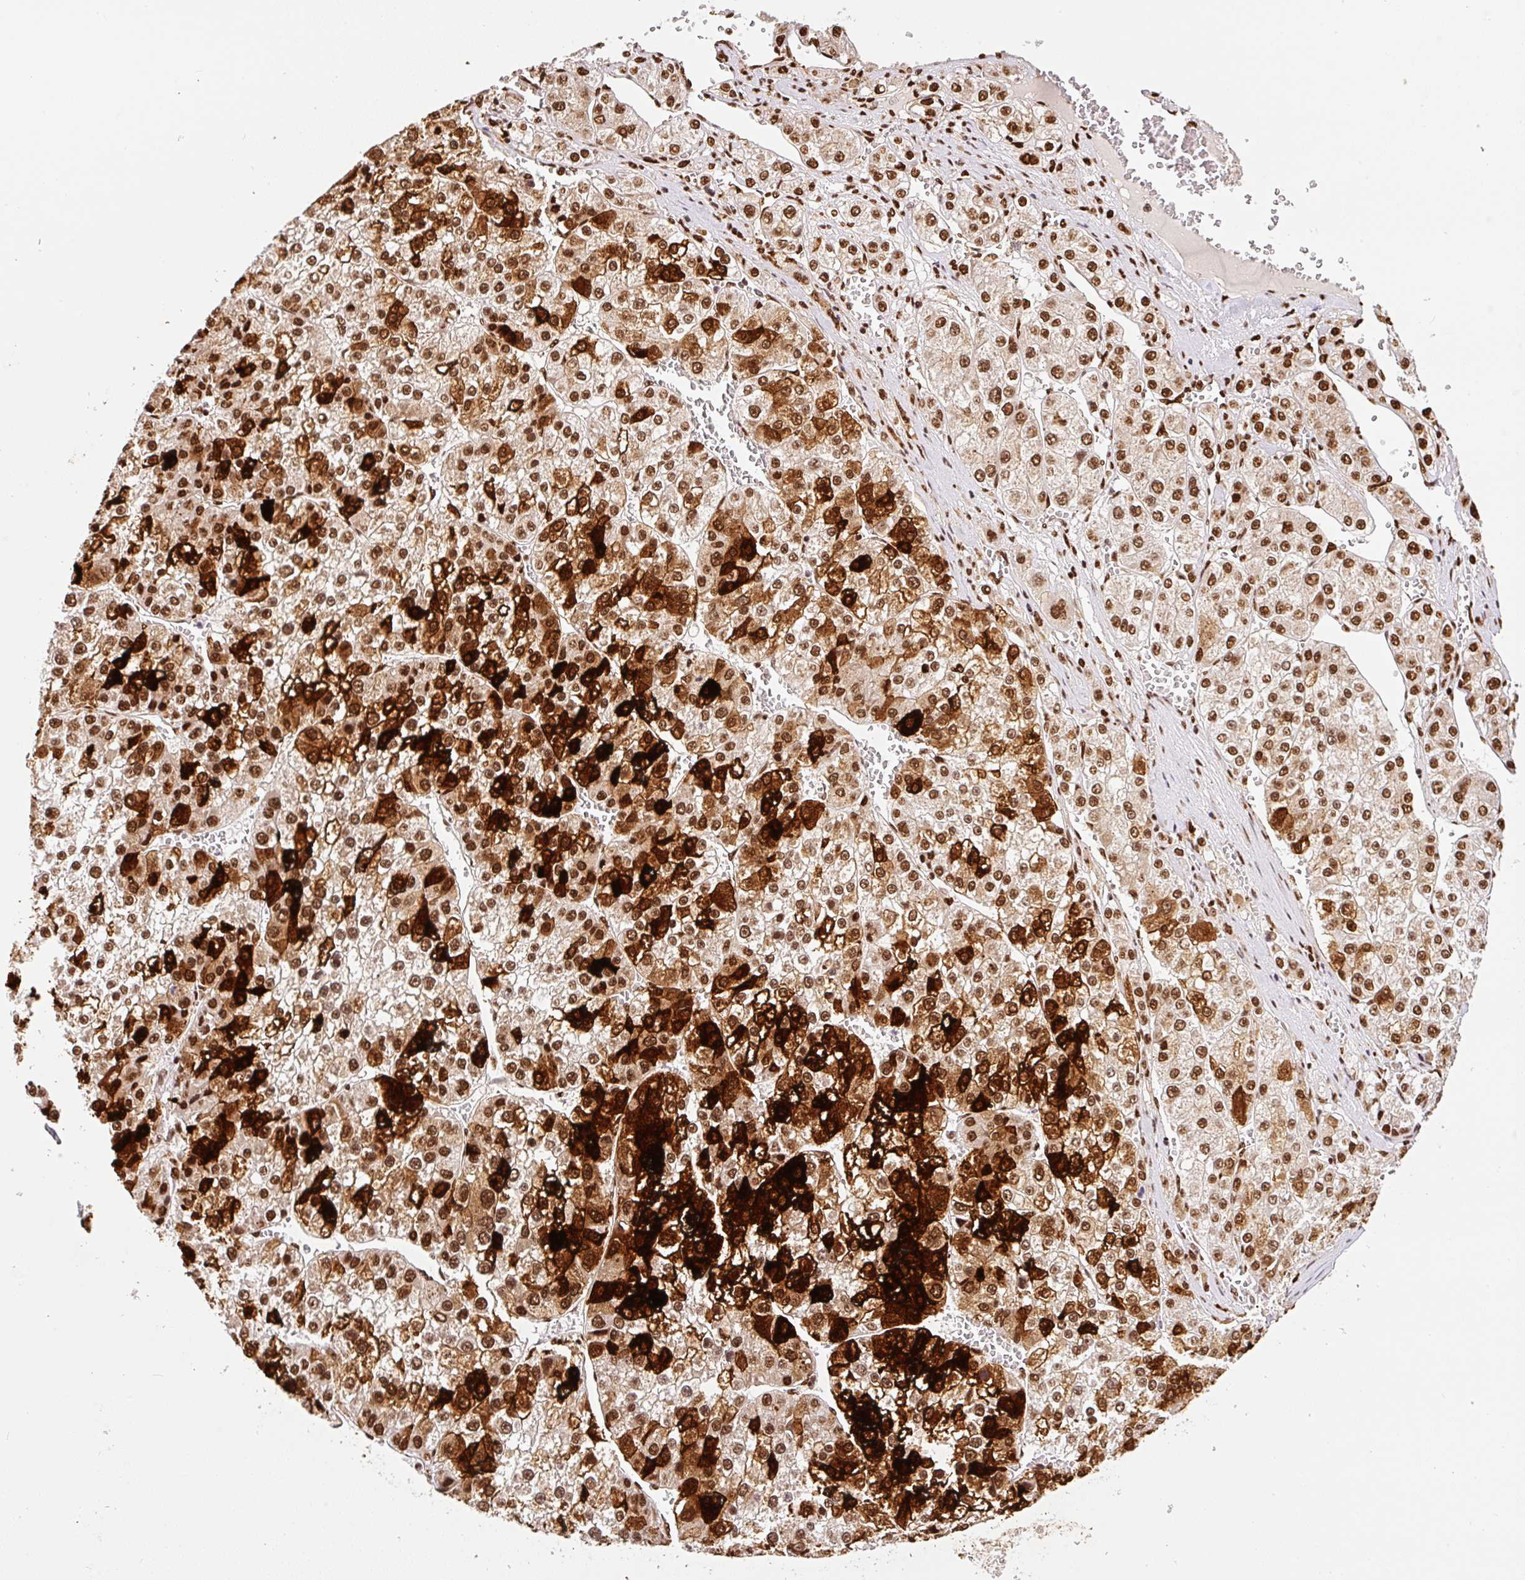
{"staining": {"intensity": "strong", "quantity": ">75%", "location": "cytoplasmic/membranous,nuclear"}, "tissue": "liver cancer", "cell_type": "Tumor cells", "image_type": "cancer", "snomed": [{"axis": "morphology", "description": "Carcinoma, Hepatocellular, NOS"}, {"axis": "topography", "description": "Liver"}], "caption": "Immunohistochemical staining of human liver cancer (hepatocellular carcinoma) reveals strong cytoplasmic/membranous and nuclear protein expression in approximately >75% of tumor cells.", "gene": "GPR139", "patient": {"sex": "female", "age": 73}}